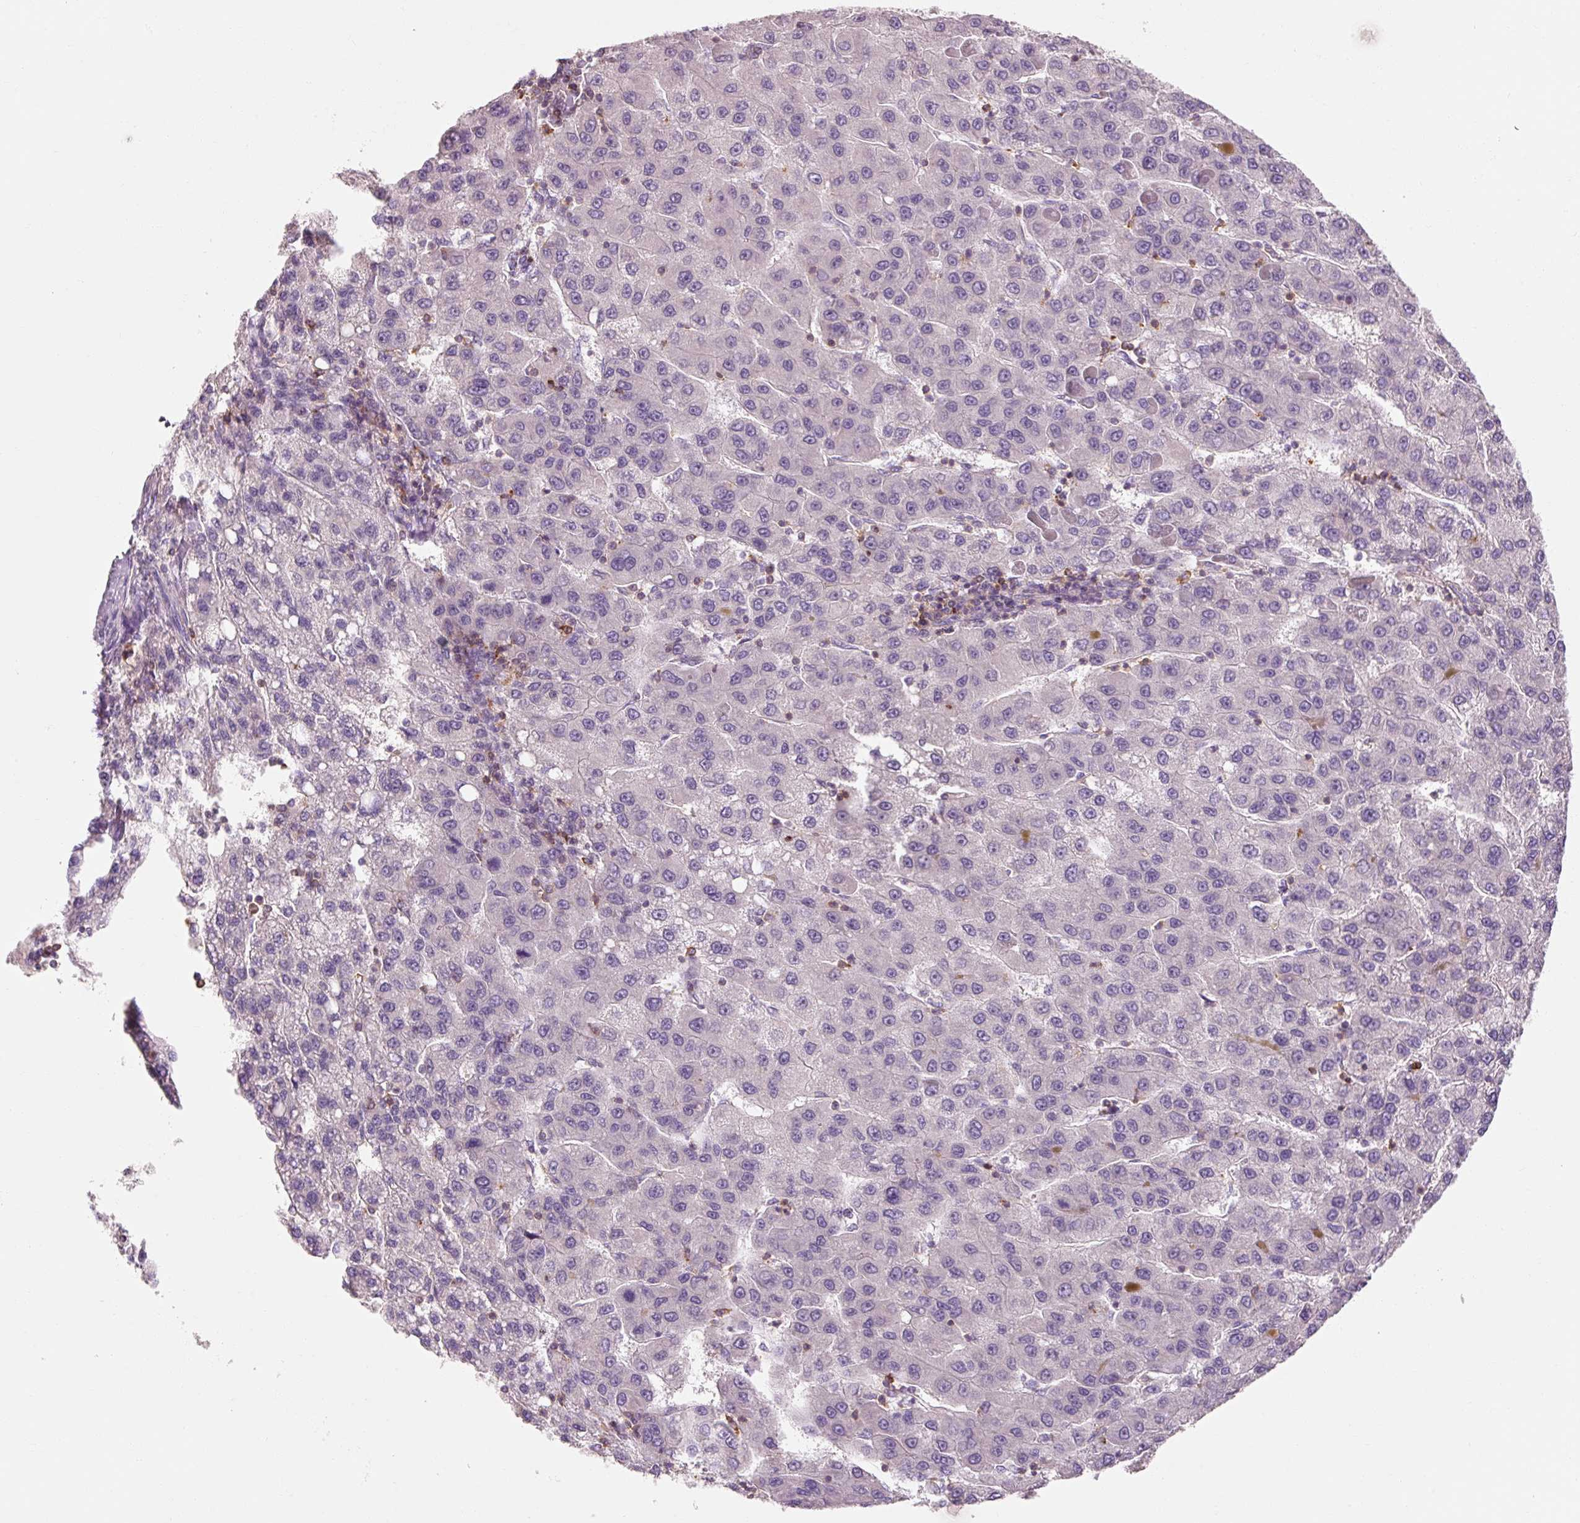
{"staining": {"intensity": "negative", "quantity": "none", "location": "none"}, "tissue": "liver cancer", "cell_type": "Tumor cells", "image_type": "cancer", "snomed": [{"axis": "morphology", "description": "Carcinoma, Hepatocellular, NOS"}, {"axis": "topography", "description": "Liver"}], "caption": "Image shows no significant protein positivity in tumor cells of hepatocellular carcinoma (liver). (DAB IHC, high magnification).", "gene": "OR8K1", "patient": {"sex": "female", "age": 82}}